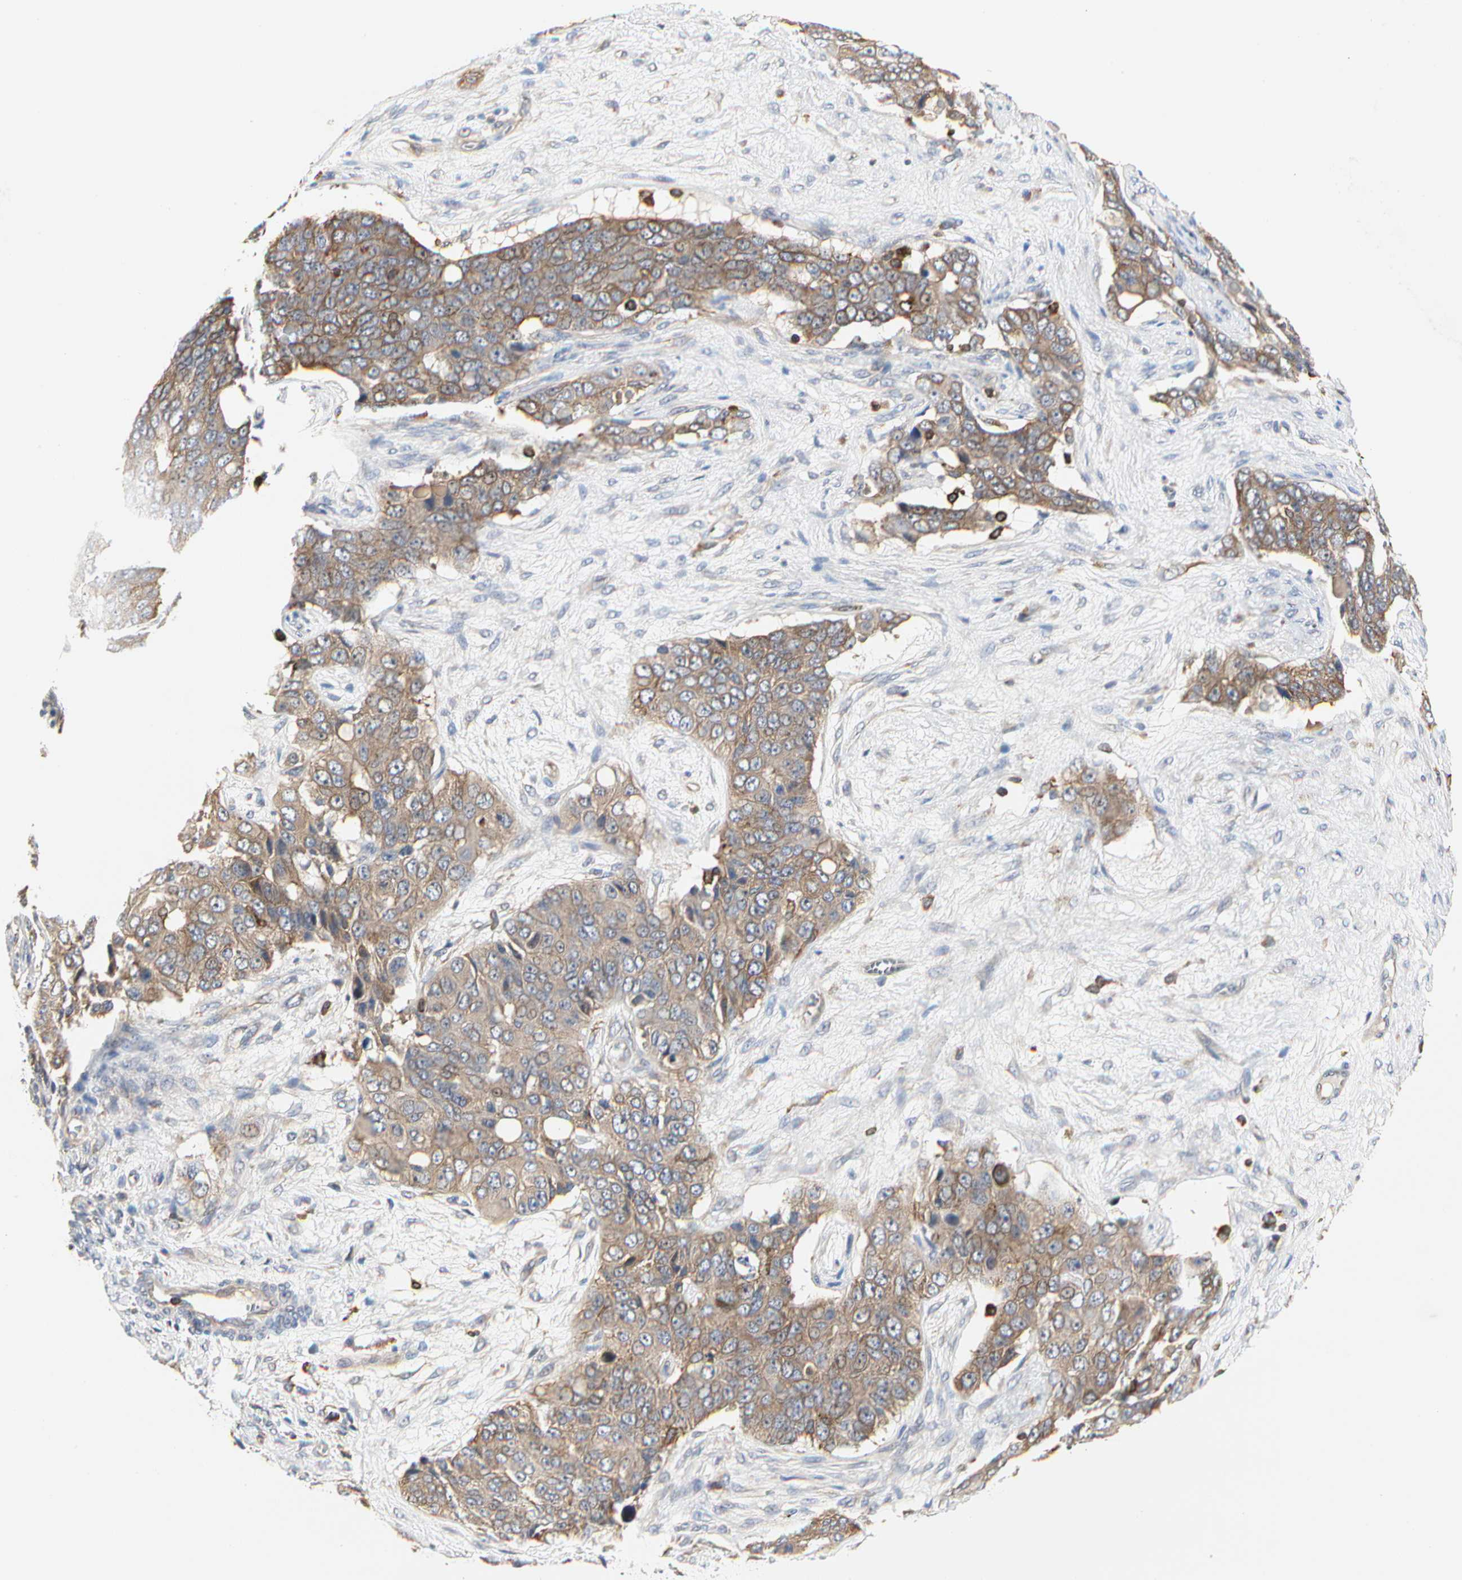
{"staining": {"intensity": "weak", "quantity": ">75%", "location": "cytoplasmic/membranous"}, "tissue": "ovarian cancer", "cell_type": "Tumor cells", "image_type": "cancer", "snomed": [{"axis": "morphology", "description": "Carcinoma, endometroid"}, {"axis": "topography", "description": "Ovary"}], "caption": "Ovarian endometroid carcinoma was stained to show a protein in brown. There is low levels of weak cytoplasmic/membranous expression in about >75% of tumor cells. The protein is shown in brown color, while the nuclei are stained blue.", "gene": "NAPG", "patient": {"sex": "female", "age": 51}}